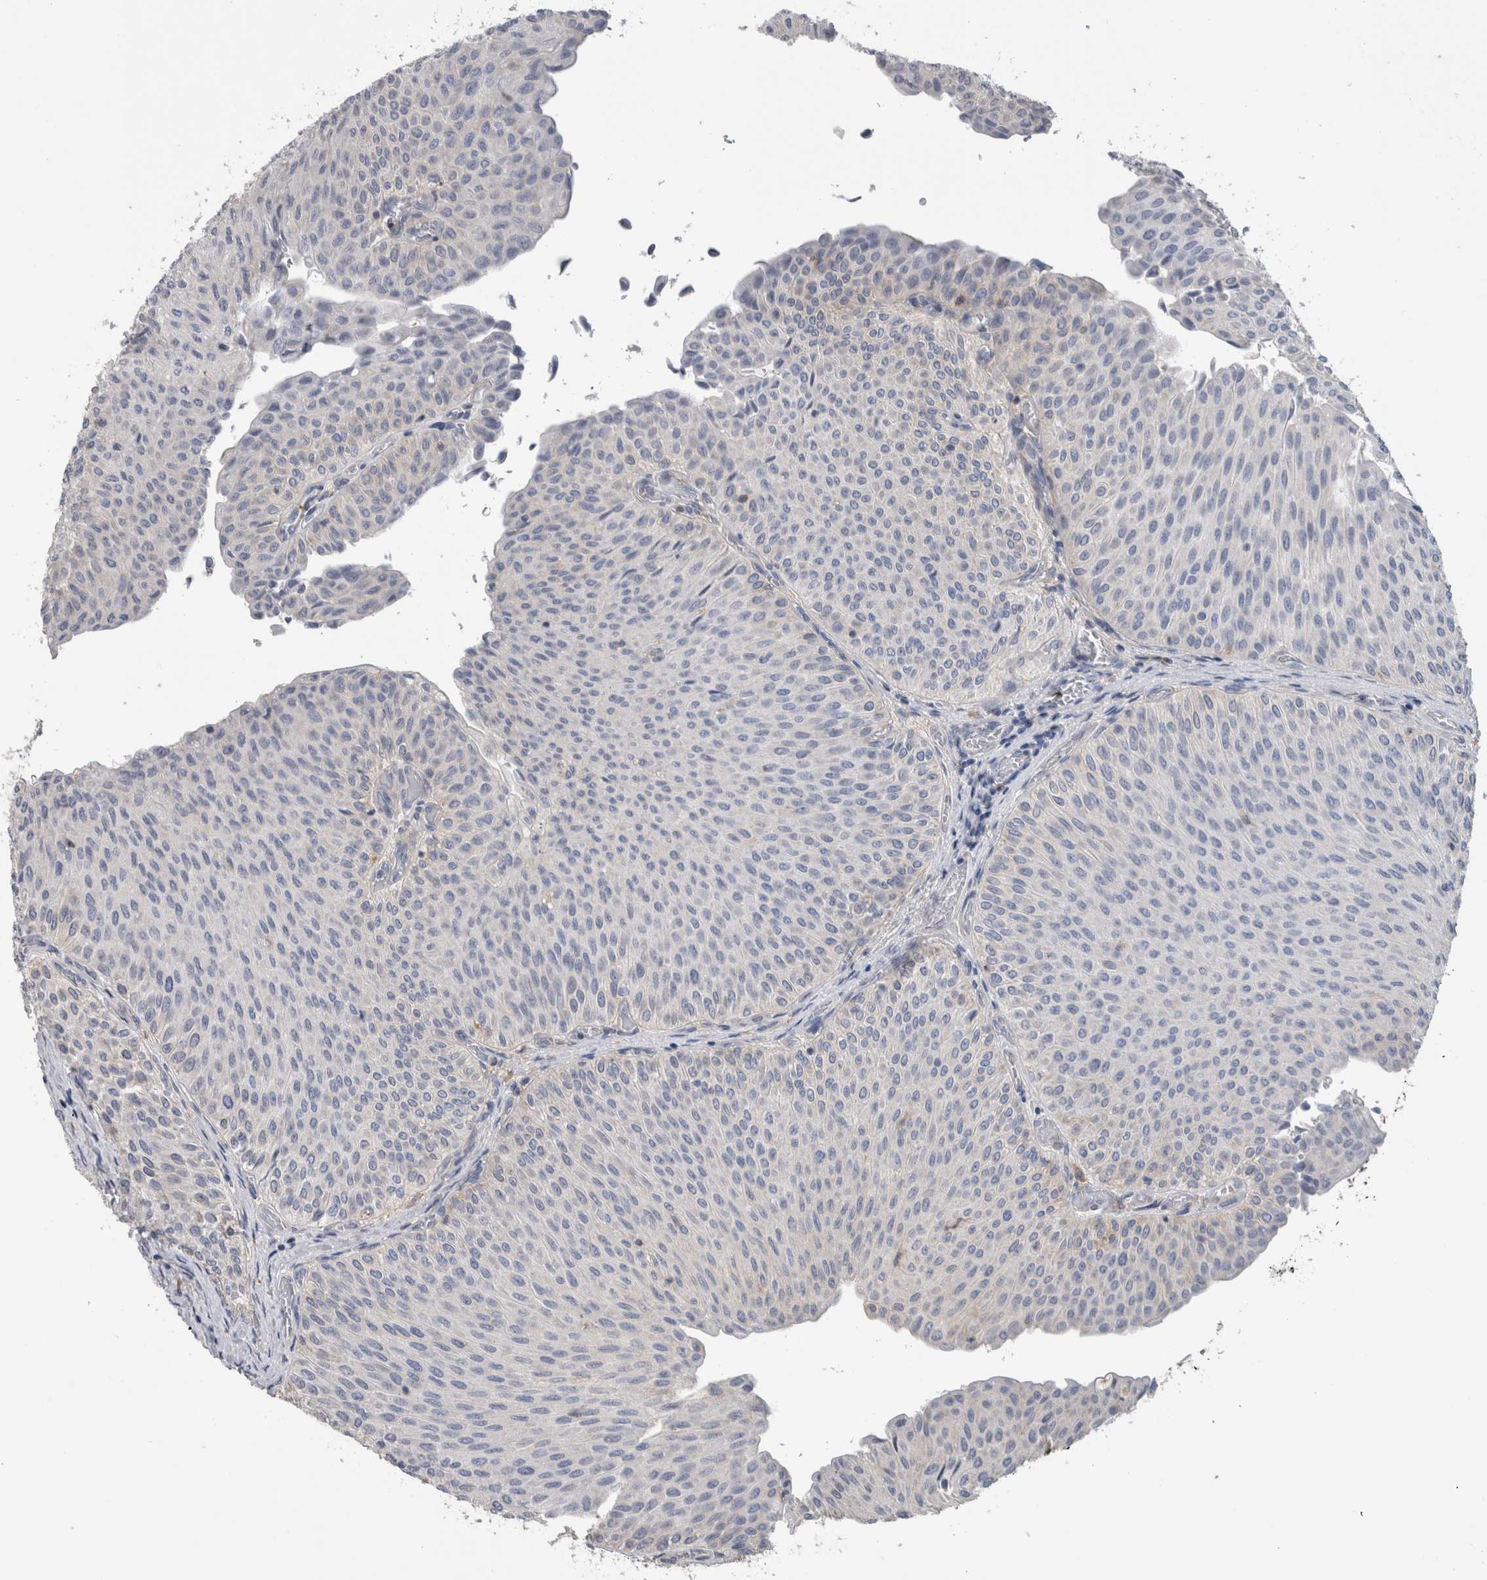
{"staining": {"intensity": "negative", "quantity": "none", "location": "none"}, "tissue": "urothelial cancer", "cell_type": "Tumor cells", "image_type": "cancer", "snomed": [{"axis": "morphology", "description": "Urothelial carcinoma, Low grade"}, {"axis": "topography", "description": "Urinary bladder"}], "caption": "An image of human urothelial carcinoma (low-grade) is negative for staining in tumor cells.", "gene": "SCRN1", "patient": {"sex": "male", "age": 78}}